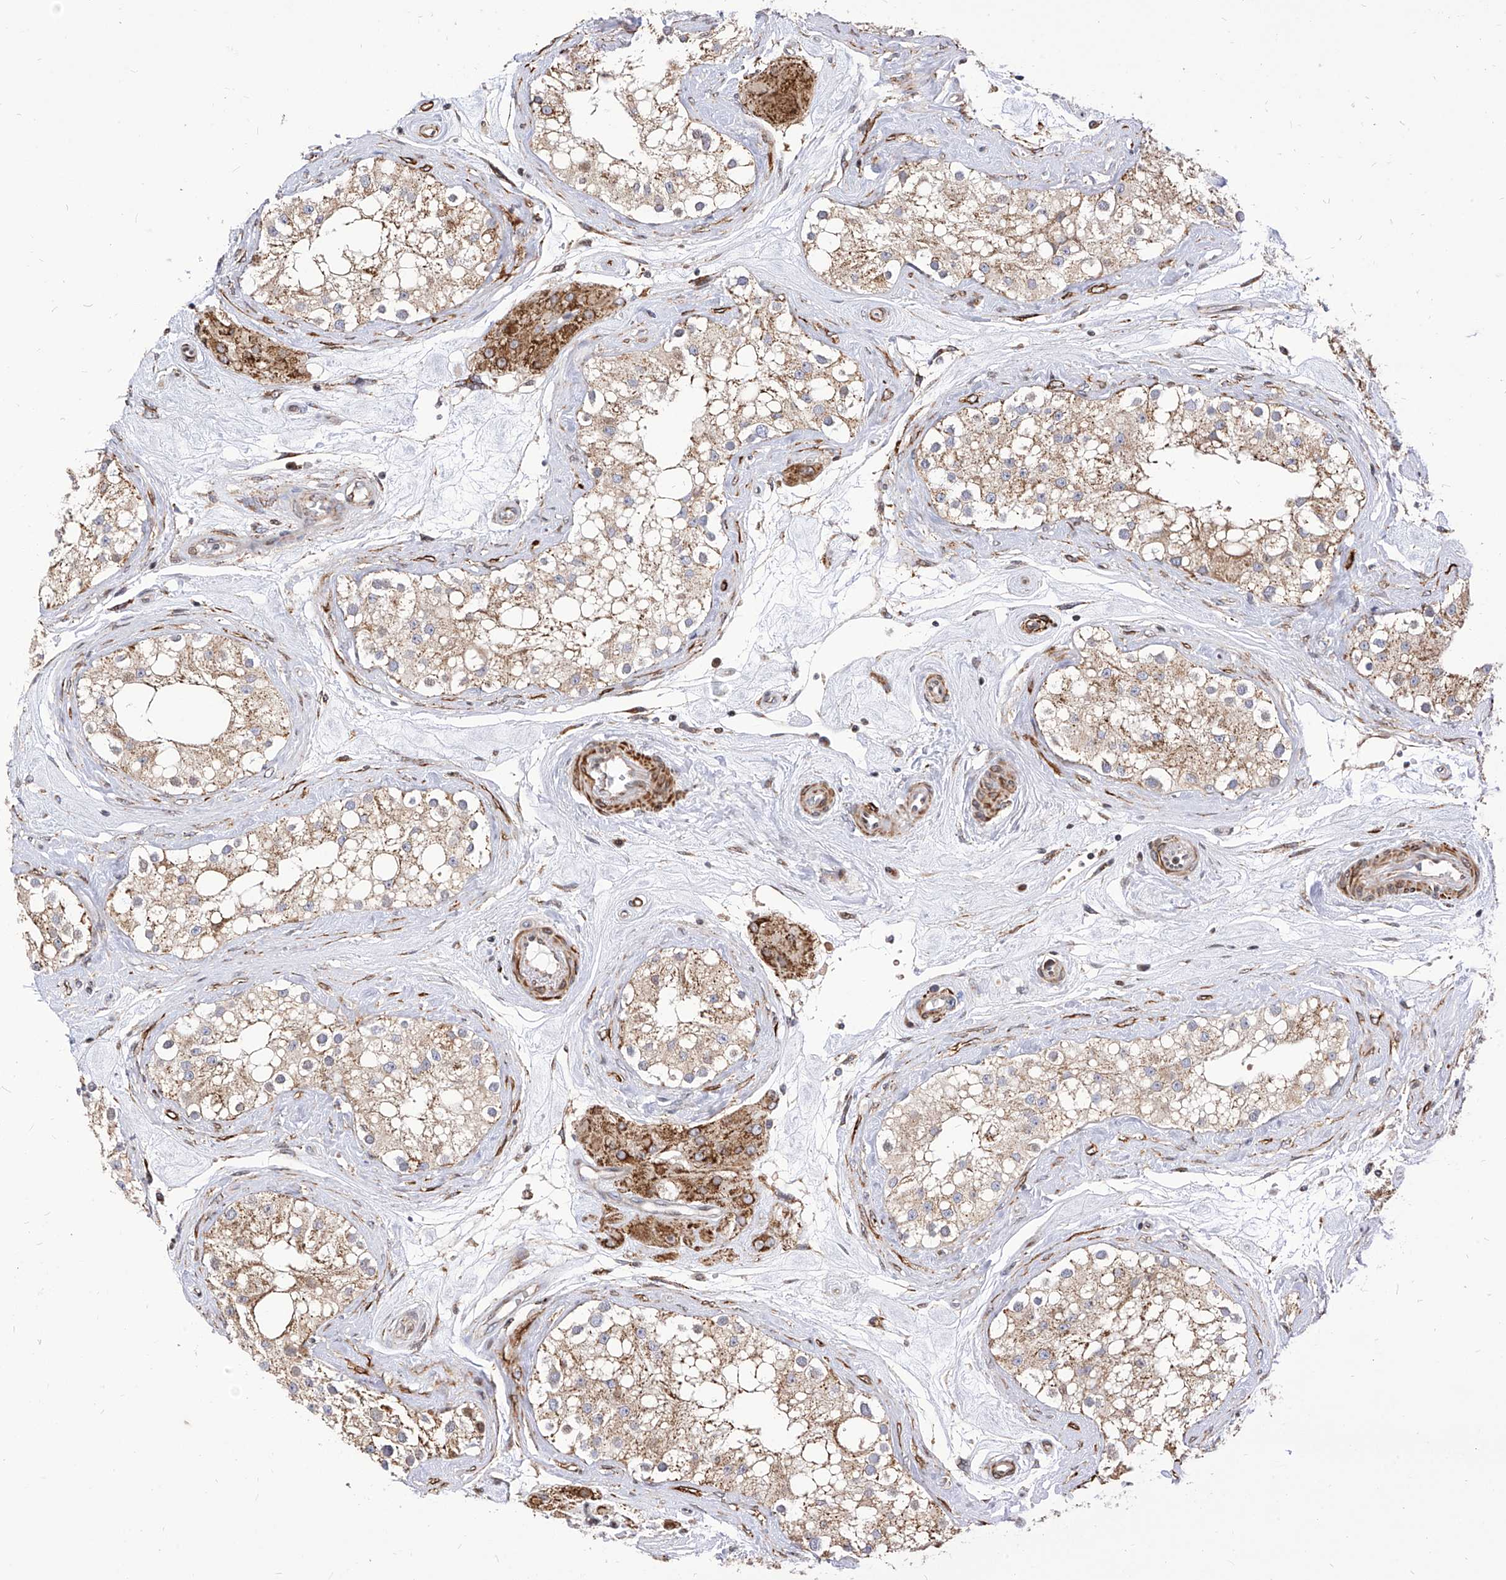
{"staining": {"intensity": "moderate", "quantity": ">75%", "location": "cytoplasmic/membranous"}, "tissue": "testis", "cell_type": "Cells in seminiferous ducts", "image_type": "normal", "snomed": [{"axis": "morphology", "description": "Normal tissue, NOS"}, {"axis": "topography", "description": "Testis"}], "caption": "The immunohistochemical stain shows moderate cytoplasmic/membranous positivity in cells in seminiferous ducts of benign testis.", "gene": "TTLL8", "patient": {"sex": "male", "age": 84}}